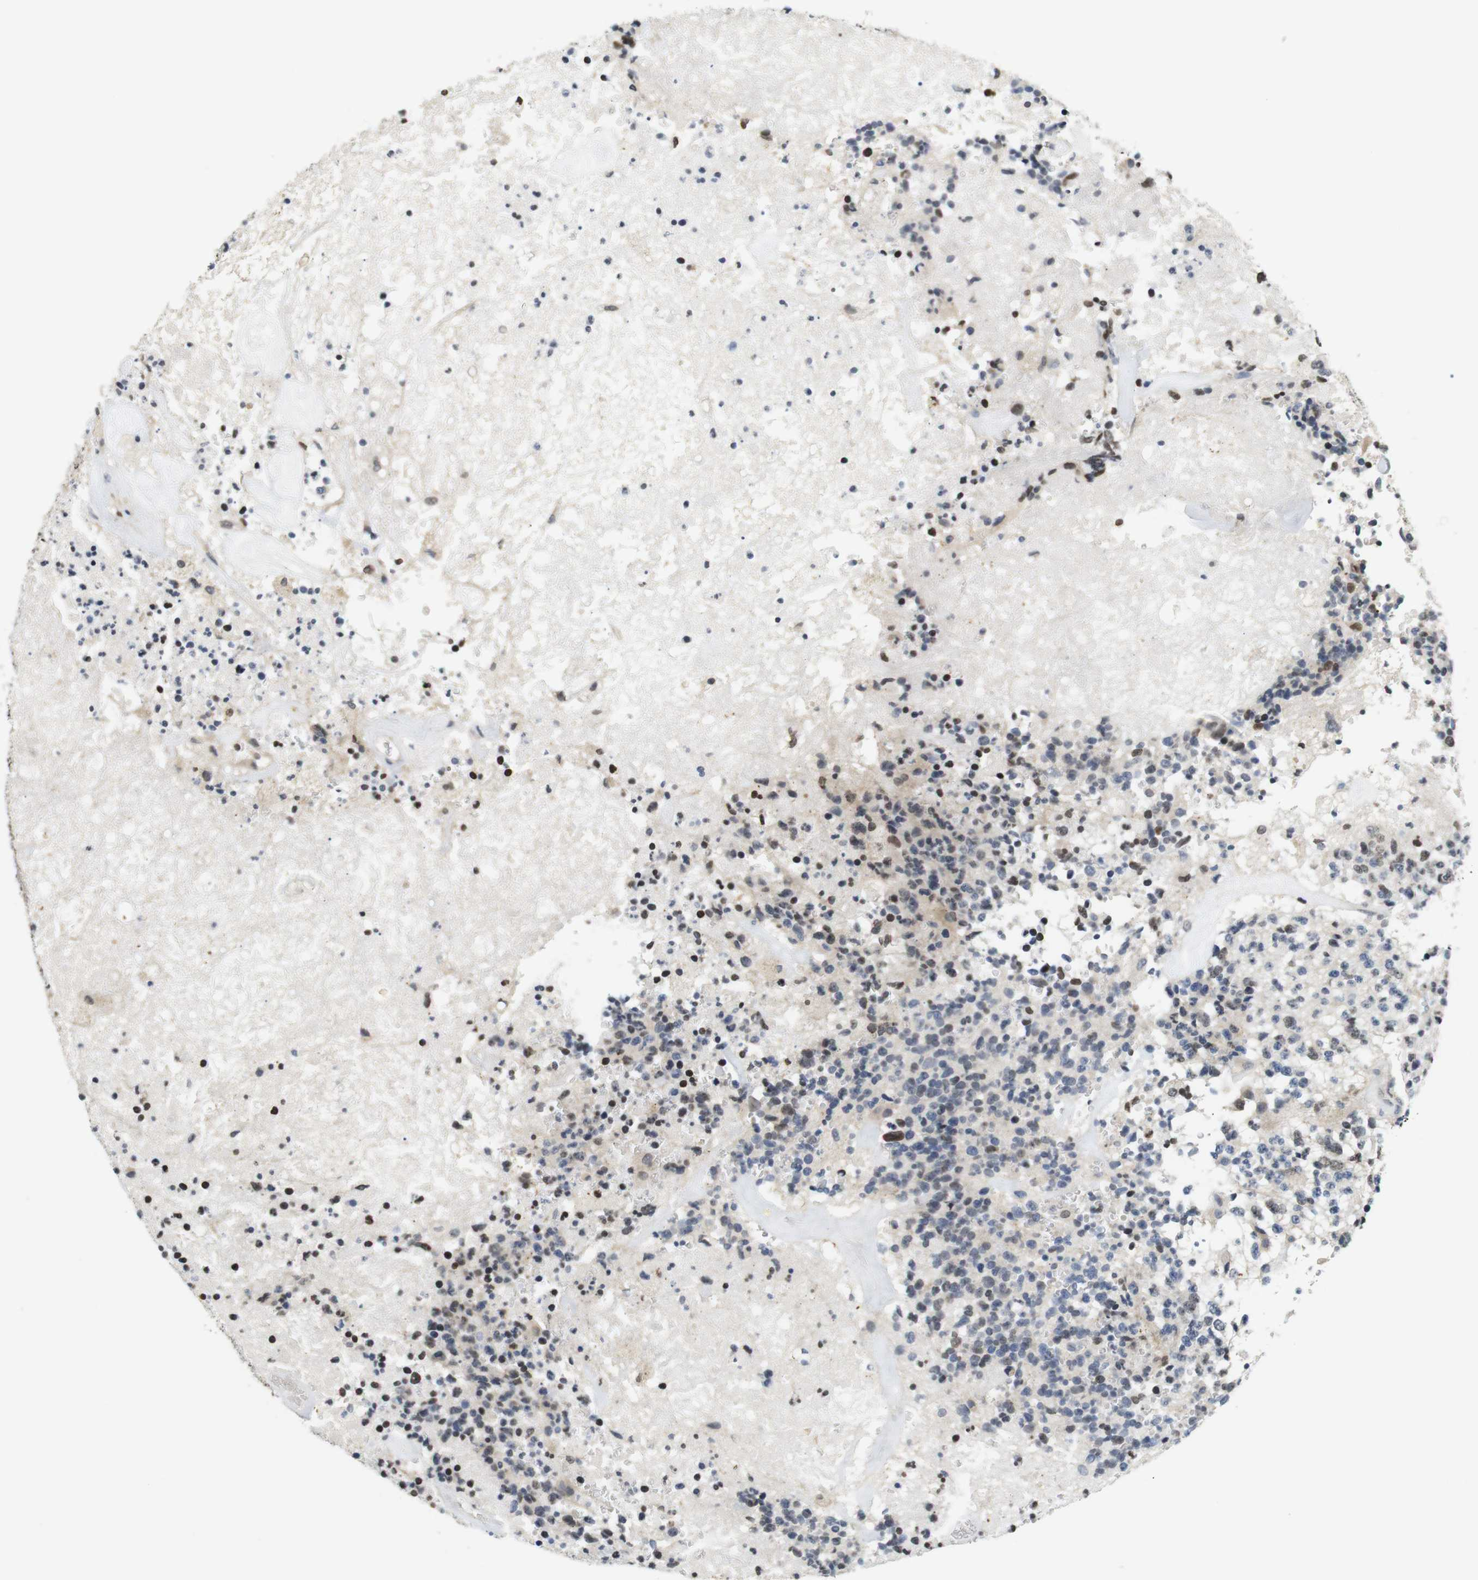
{"staining": {"intensity": "weak", "quantity": "25%-75%", "location": "nuclear"}, "tissue": "glioma", "cell_type": "Tumor cells", "image_type": "cancer", "snomed": [{"axis": "morphology", "description": "Glioma, malignant, High grade"}, {"axis": "topography", "description": "pancreas cauda"}], "caption": "A high-resolution histopathology image shows IHC staining of glioma, which displays weak nuclear positivity in approximately 25%-75% of tumor cells. Immunohistochemistry stains the protein of interest in brown and the nuclei are stained blue.", "gene": "MBD1", "patient": {"sex": "male", "age": 60}}